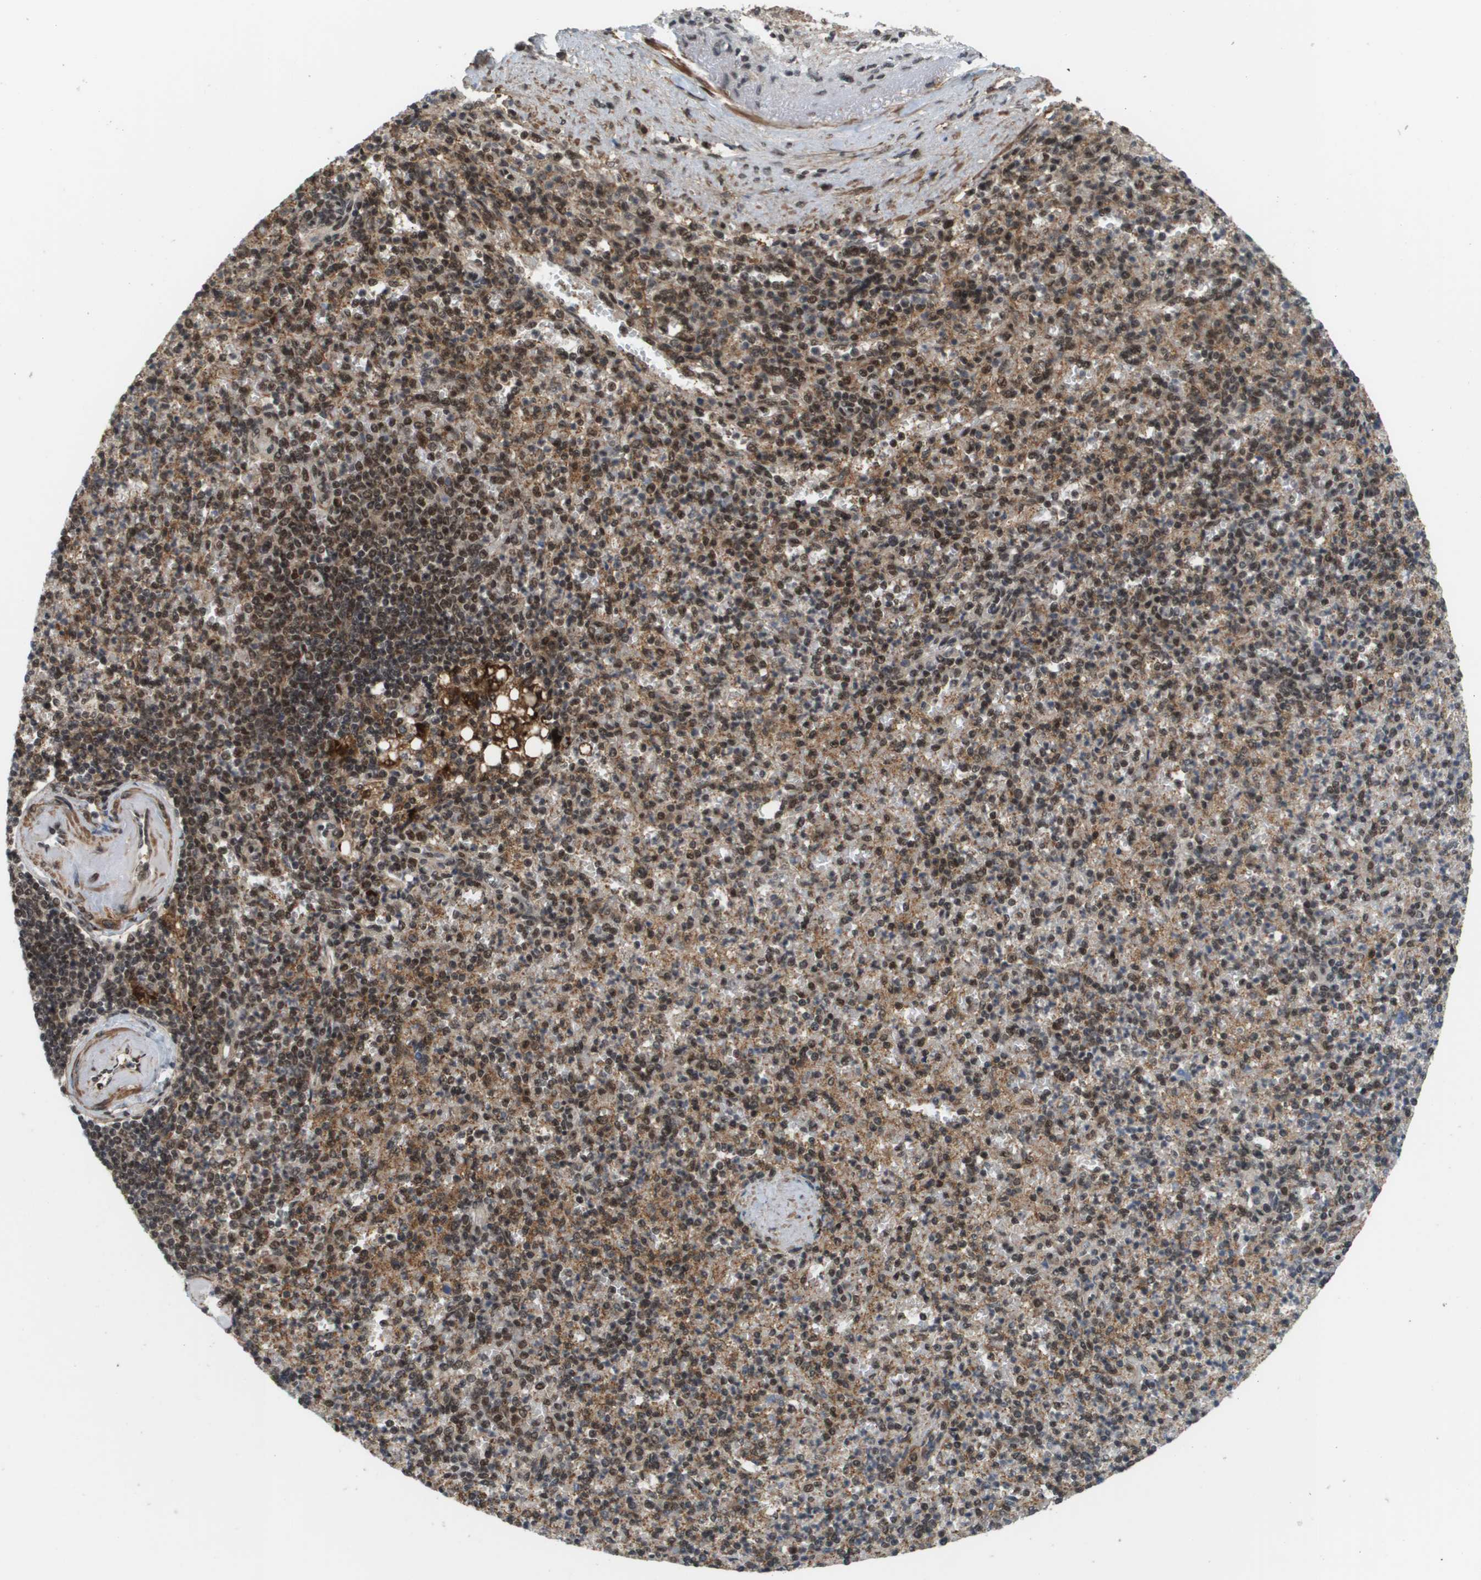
{"staining": {"intensity": "moderate", "quantity": "25%-75%", "location": "cytoplasmic/membranous,nuclear"}, "tissue": "spleen", "cell_type": "Cells in red pulp", "image_type": "normal", "snomed": [{"axis": "morphology", "description": "Normal tissue, NOS"}, {"axis": "topography", "description": "Spleen"}], "caption": "IHC staining of unremarkable spleen, which displays medium levels of moderate cytoplasmic/membranous,nuclear expression in about 25%-75% of cells in red pulp indicating moderate cytoplasmic/membranous,nuclear protein positivity. The staining was performed using DAB (brown) for protein detection and nuclei were counterstained in hematoxylin (blue).", "gene": "PRCC", "patient": {"sex": "female", "age": 74}}